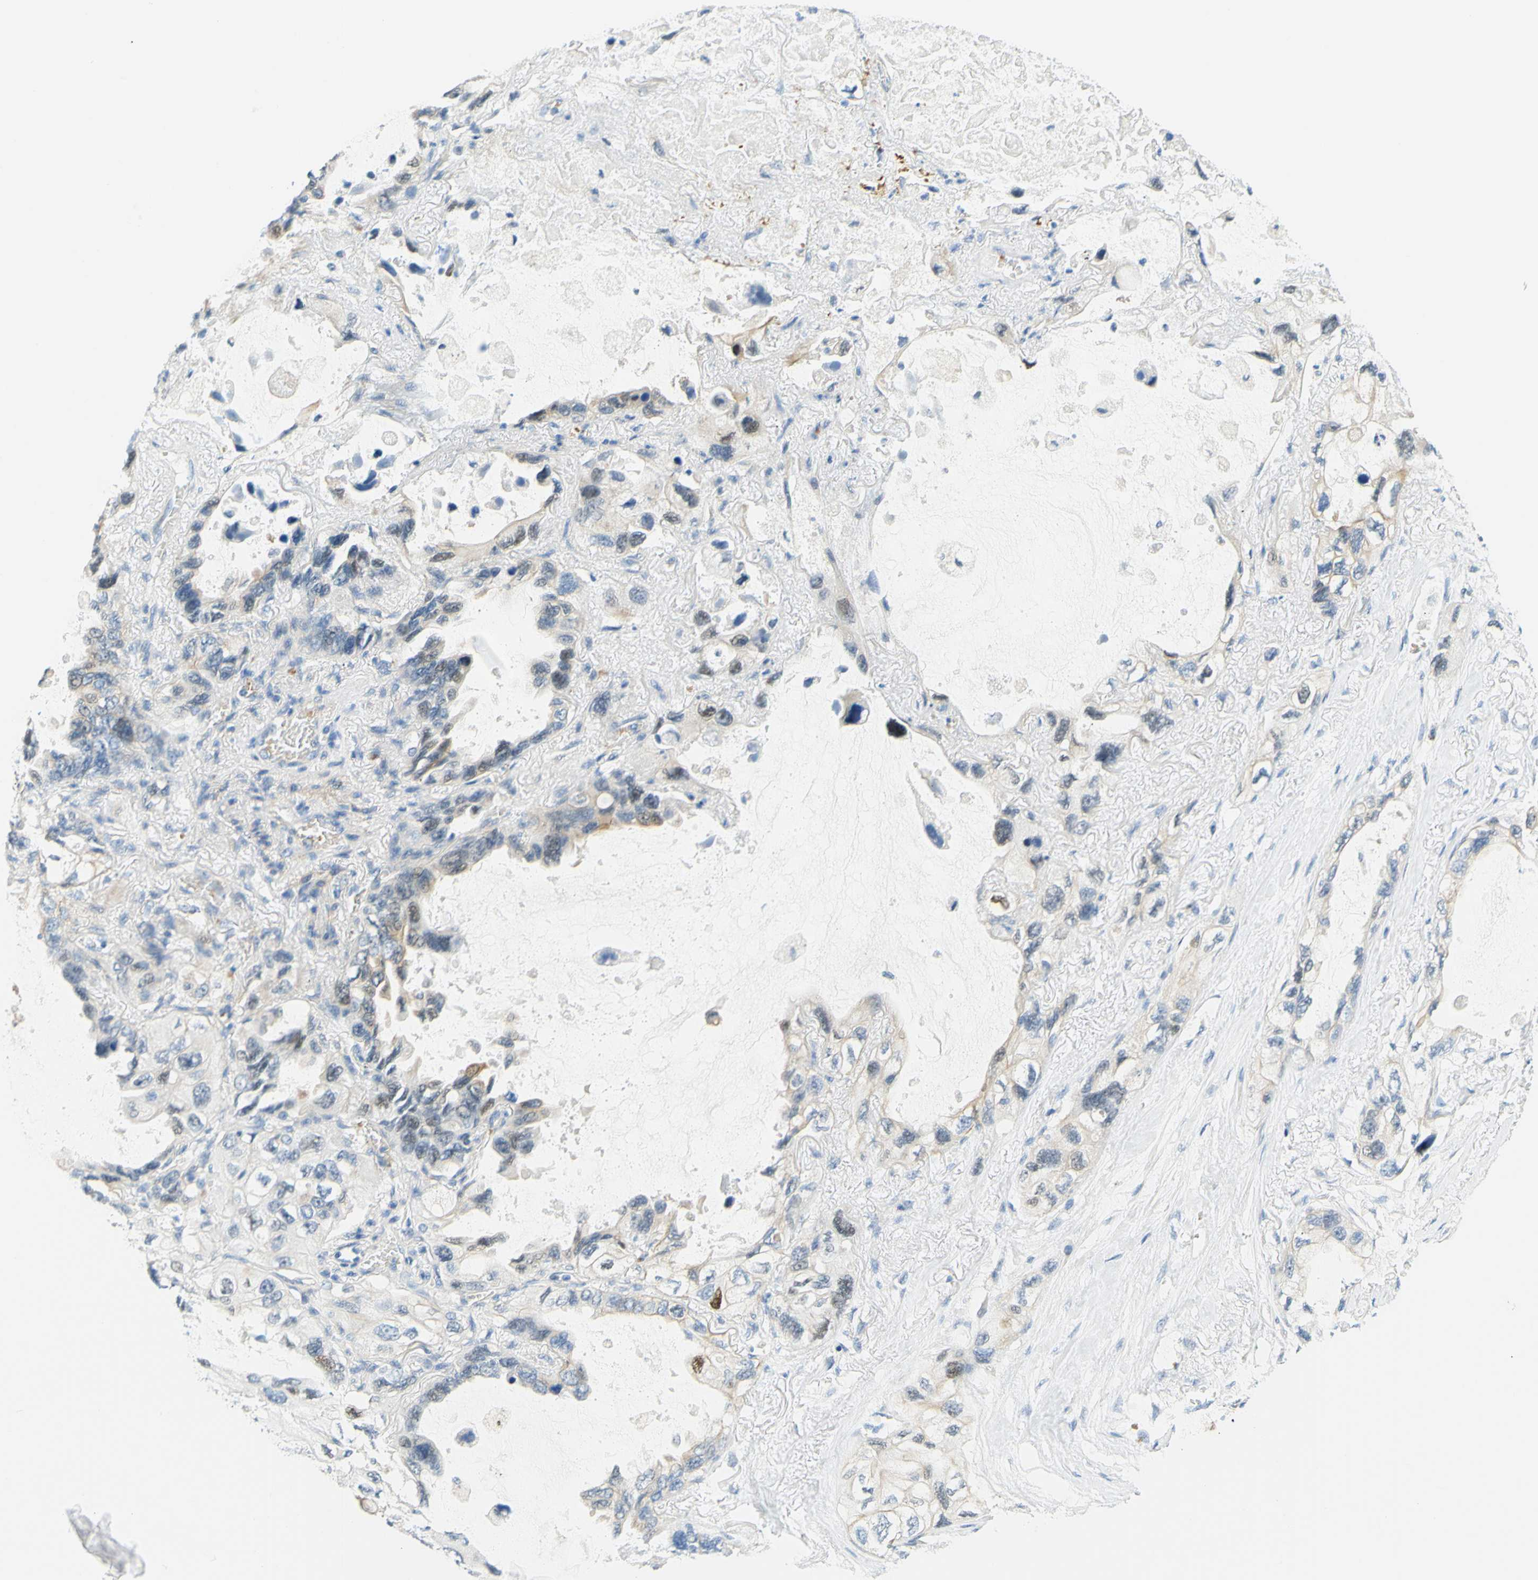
{"staining": {"intensity": "weak", "quantity": "25%-75%", "location": "cytoplasmic/membranous,nuclear"}, "tissue": "lung cancer", "cell_type": "Tumor cells", "image_type": "cancer", "snomed": [{"axis": "morphology", "description": "Squamous cell carcinoma, NOS"}, {"axis": "topography", "description": "Lung"}], "caption": "Immunohistochemistry photomicrograph of human squamous cell carcinoma (lung) stained for a protein (brown), which demonstrates low levels of weak cytoplasmic/membranous and nuclear staining in approximately 25%-75% of tumor cells.", "gene": "ENTREP2", "patient": {"sex": "female", "age": 73}}